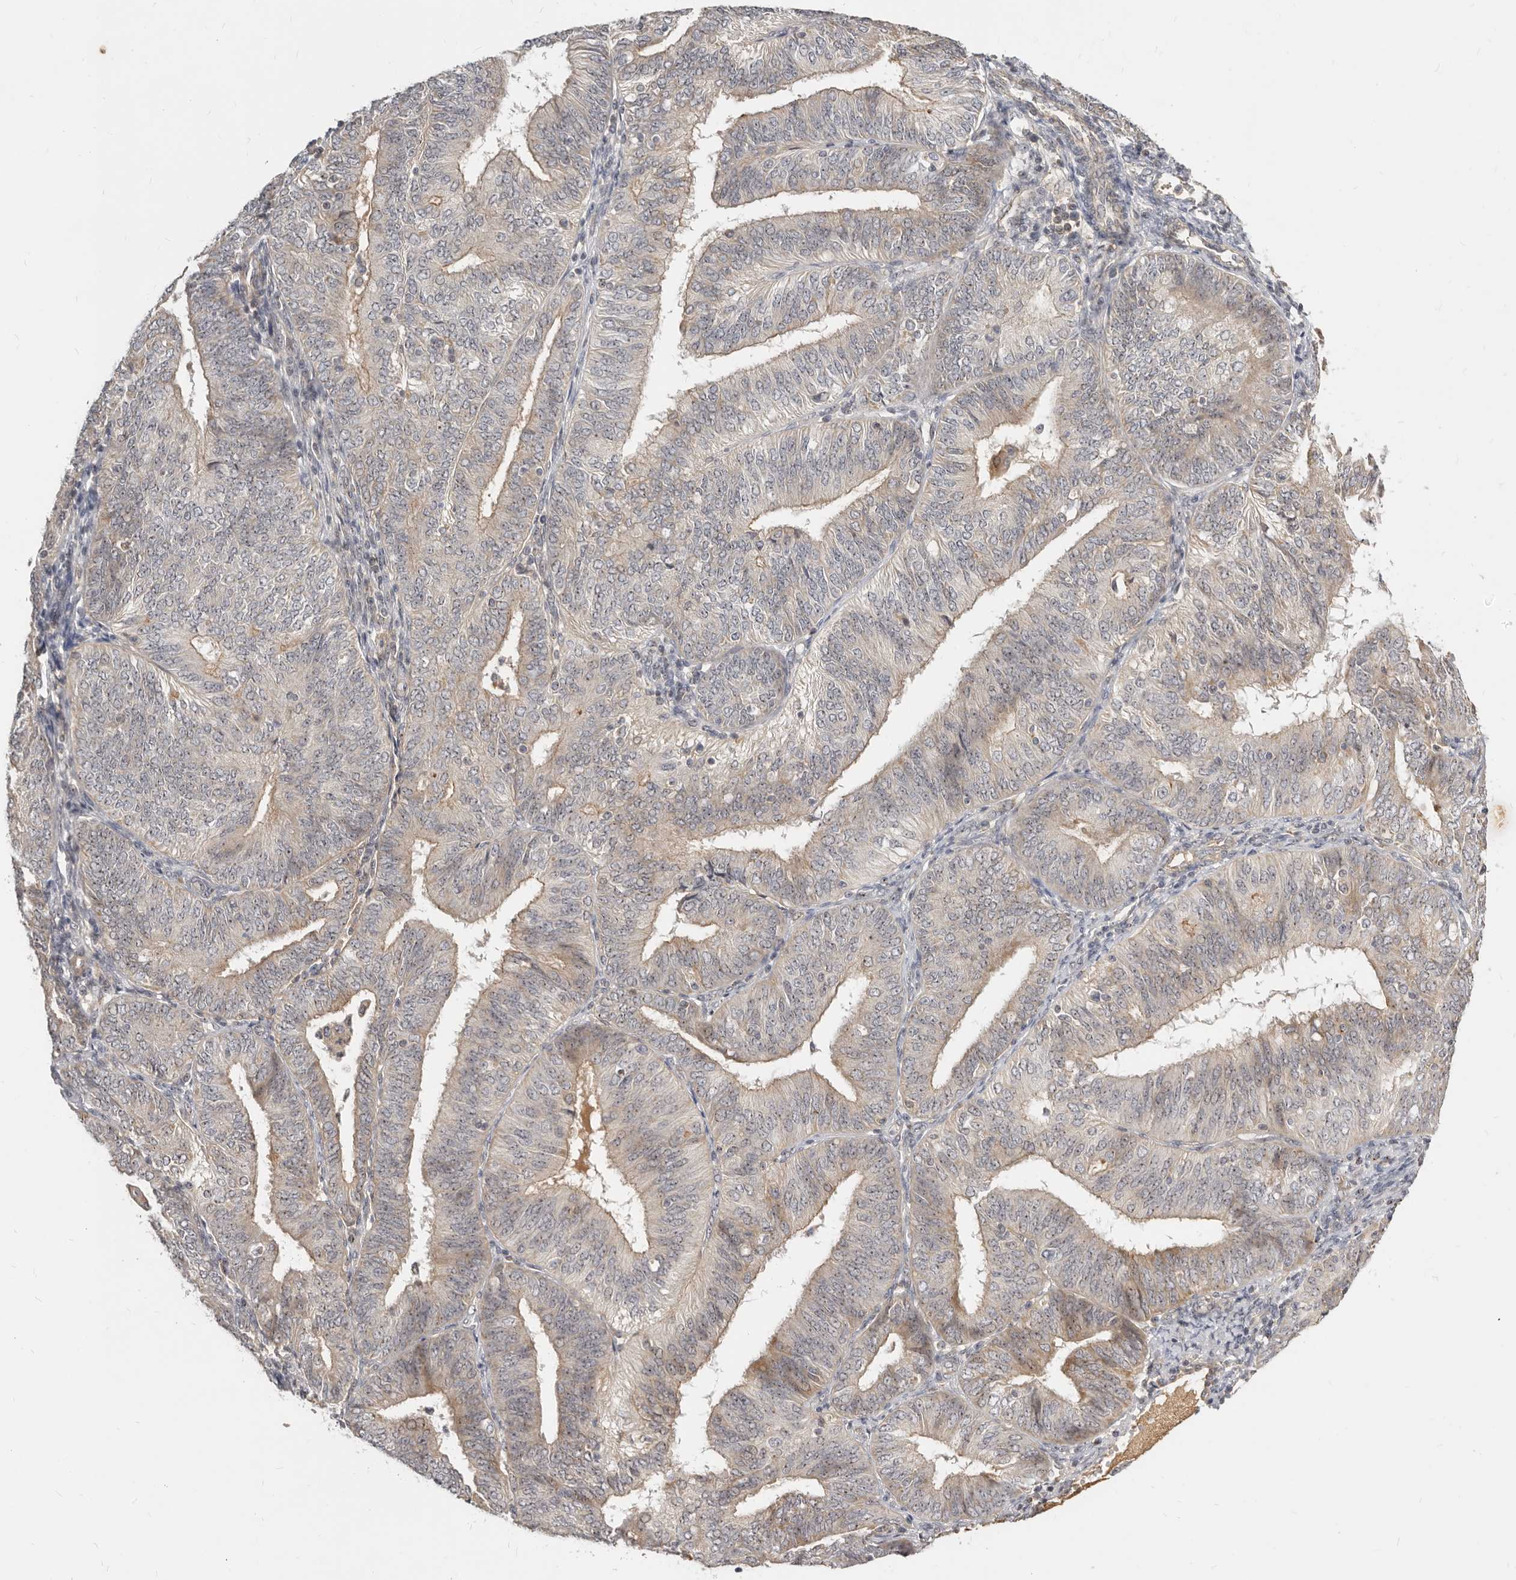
{"staining": {"intensity": "weak", "quantity": "25%-75%", "location": "cytoplasmic/membranous"}, "tissue": "endometrial cancer", "cell_type": "Tumor cells", "image_type": "cancer", "snomed": [{"axis": "morphology", "description": "Adenocarcinoma, NOS"}, {"axis": "topography", "description": "Endometrium"}], "caption": "This is a histology image of immunohistochemistry (IHC) staining of endometrial cancer (adenocarcinoma), which shows weak expression in the cytoplasmic/membranous of tumor cells.", "gene": "MICALL2", "patient": {"sex": "female", "age": 58}}